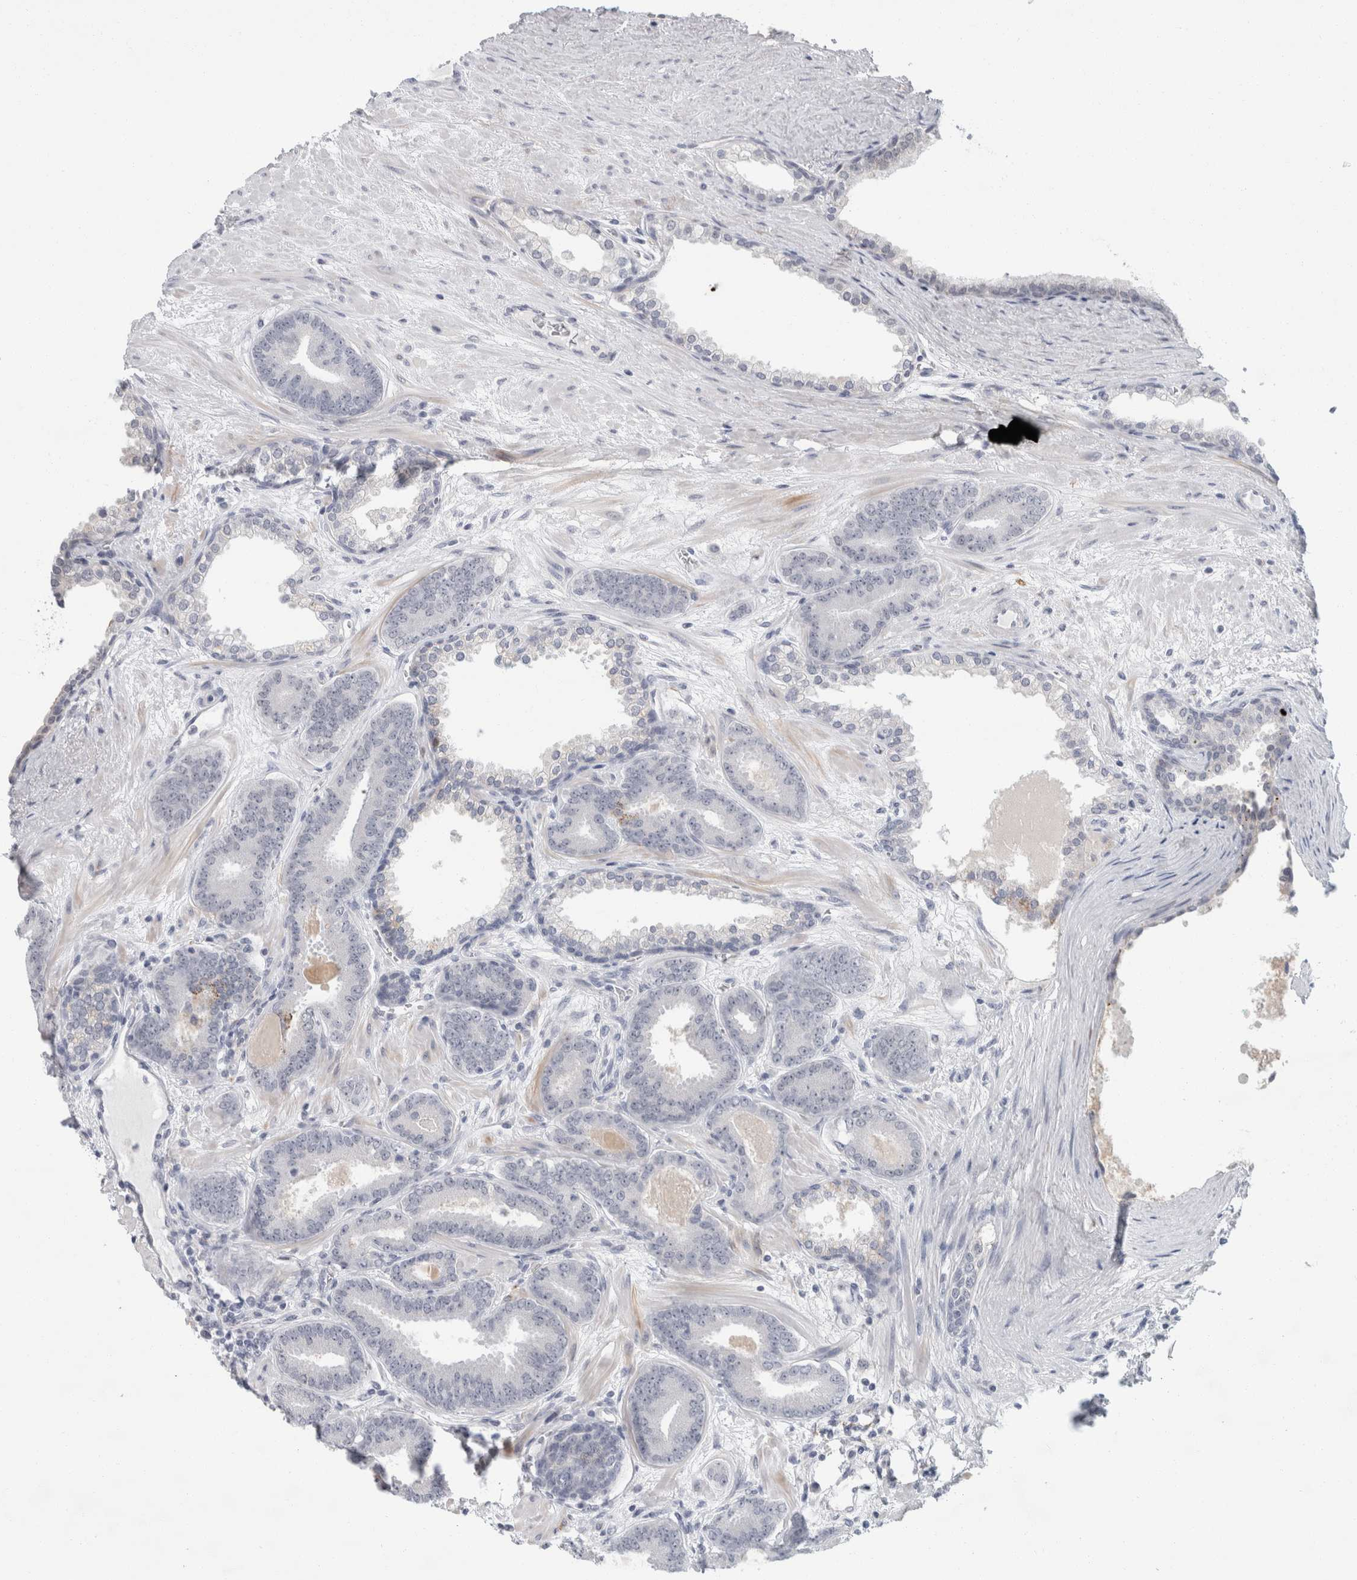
{"staining": {"intensity": "negative", "quantity": "none", "location": "none"}, "tissue": "prostate cancer", "cell_type": "Tumor cells", "image_type": "cancer", "snomed": [{"axis": "morphology", "description": "Adenocarcinoma, Low grade"}, {"axis": "topography", "description": "Prostate"}], "caption": "An IHC photomicrograph of prostate low-grade adenocarcinoma is shown. There is no staining in tumor cells of prostate low-grade adenocarcinoma.", "gene": "NIPA1", "patient": {"sex": "male", "age": 62}}